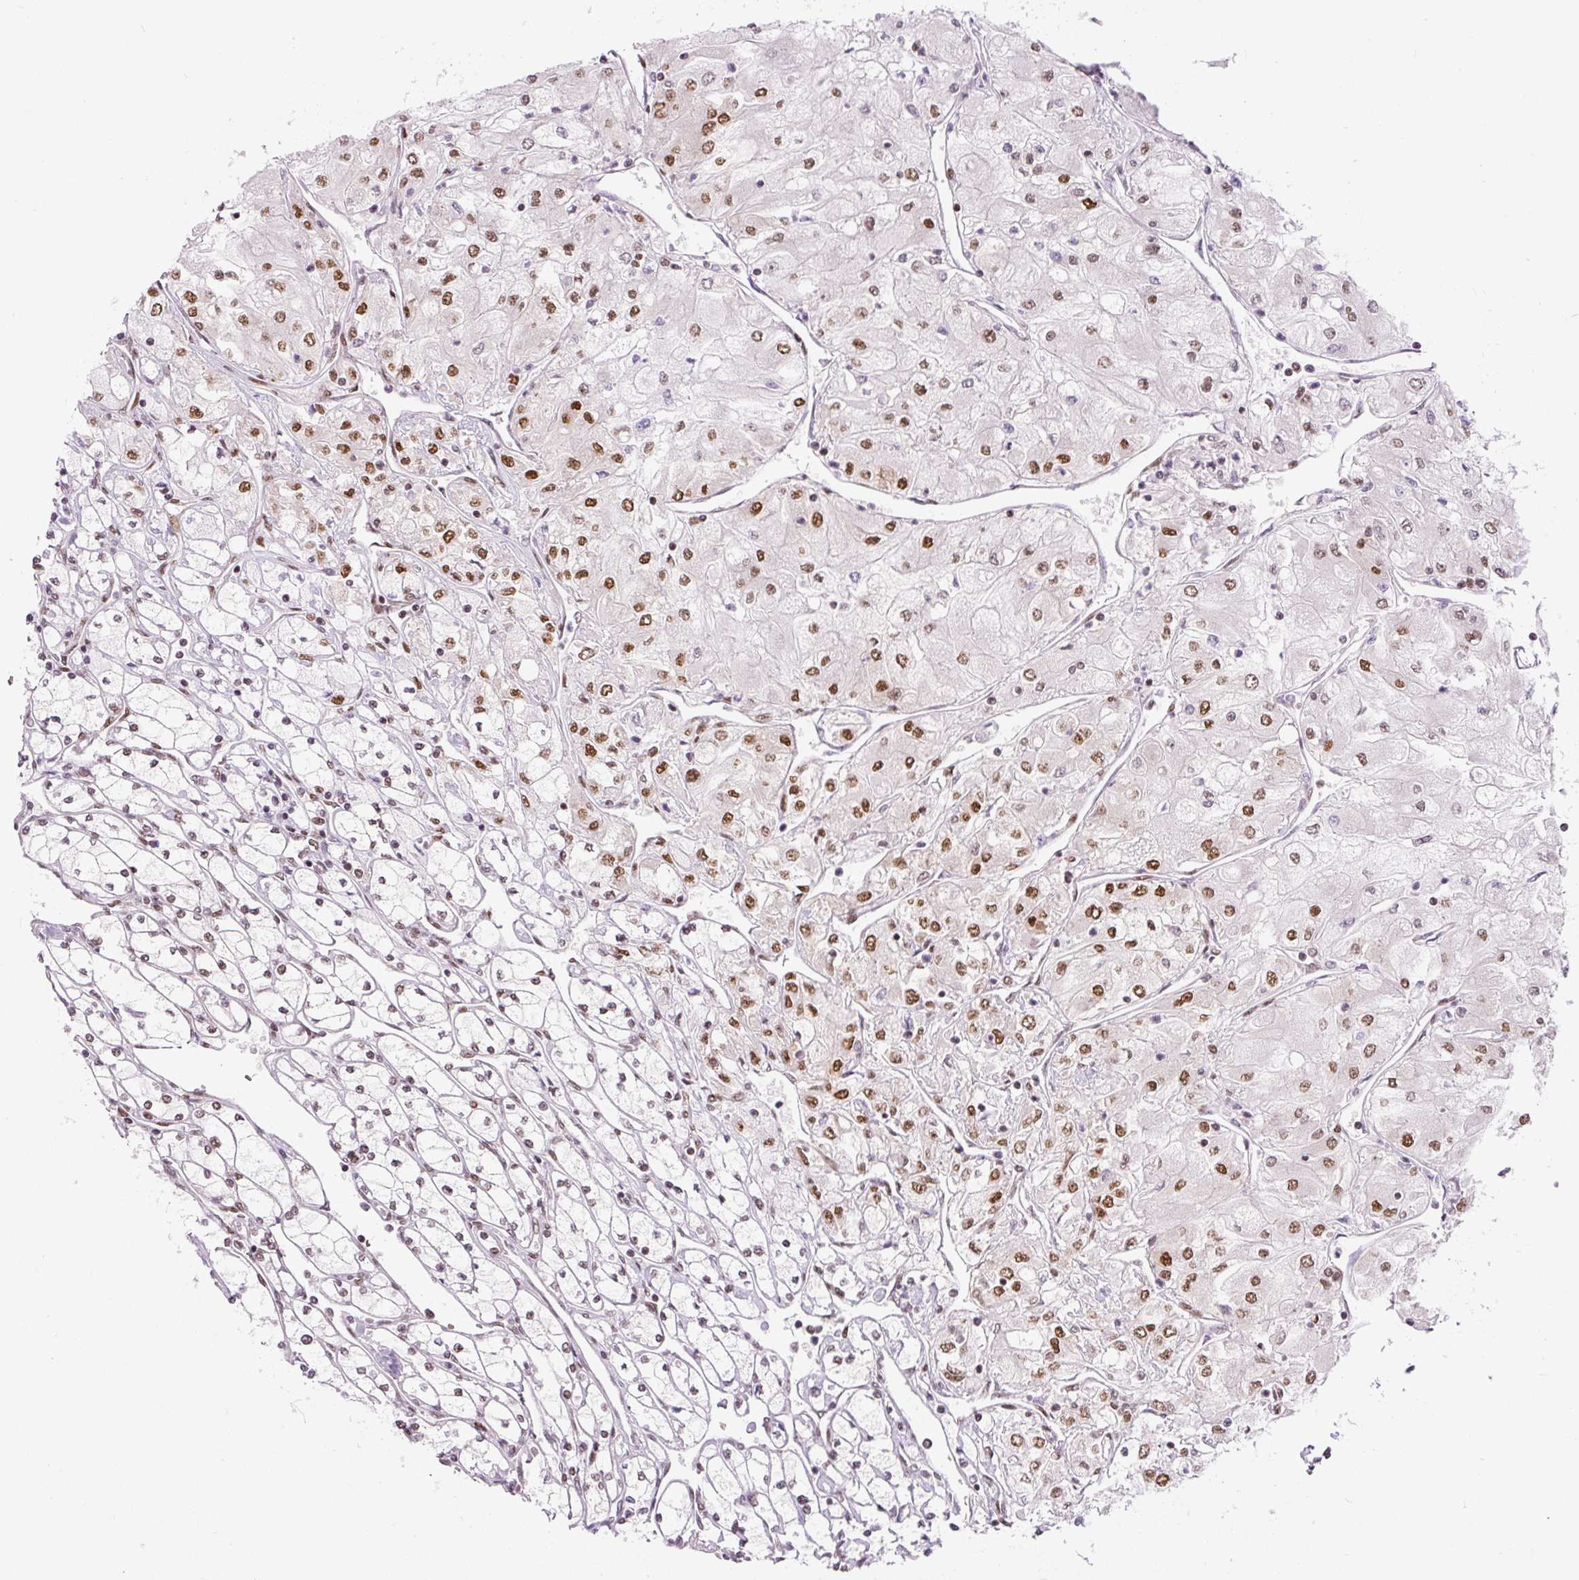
{"staining": {"intensity": "moderate", "quantity": ">75%", "location": "nuclear"}, "tissue": "renal cancer", "cell_type": "Tumor cells", "image_type": "cancer", "snomed": [{"axis": "morphology", "description": "Adenocarcinoma, NOS"}, {"axis": "topography", "description": "Kidney"}], "caption": "Adenocarcinoma (renal) was stained to show a protein in brown. There is medium levels of moderate nuclear positivity in about >75% of tumor cells.", "gene": "FUS", "patient": {"sex": "male", "age": 80}}